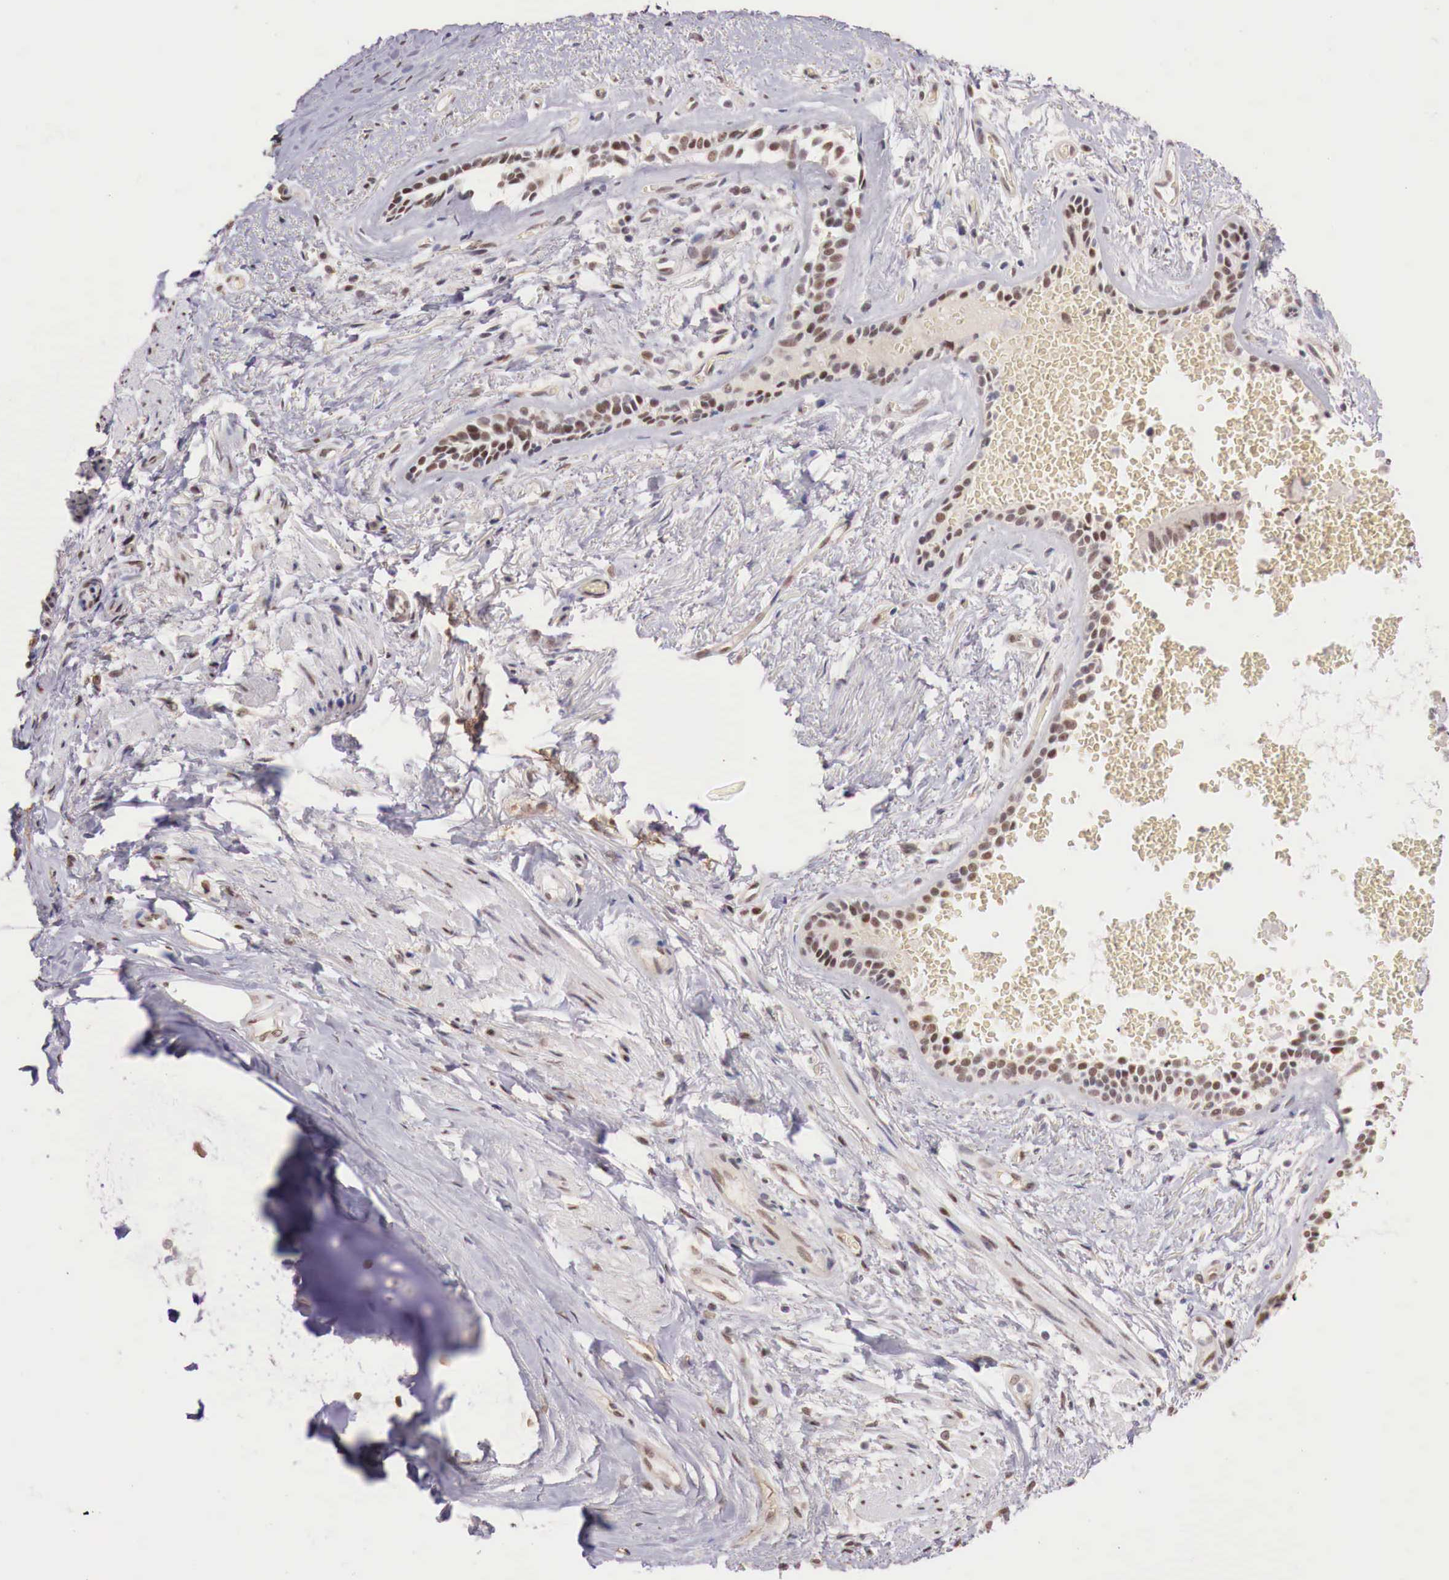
{"staining": {"intensity": "moderate", "quantity": ">75%", "location": "nuclear"}, "tissue": "bronchus", "cell_type": "Respiratory epithelial cells", "image_type": "normal", "snomed": [{"axis": "morphology", "description": "Normal tissue, NOS"}, {"axis": "topography", "description": "Cartilage tissue"}, {"axis": "topography", "description": "Lung"}], "caption": "This photomicrograph exhibits IHC staining of normal bronchus, with medium moderate nuclear positivity in approximately >75% of respiratory epithelial cells.", "gene": "FOXP2", "patient": {"sex": "male", "age": 65}}